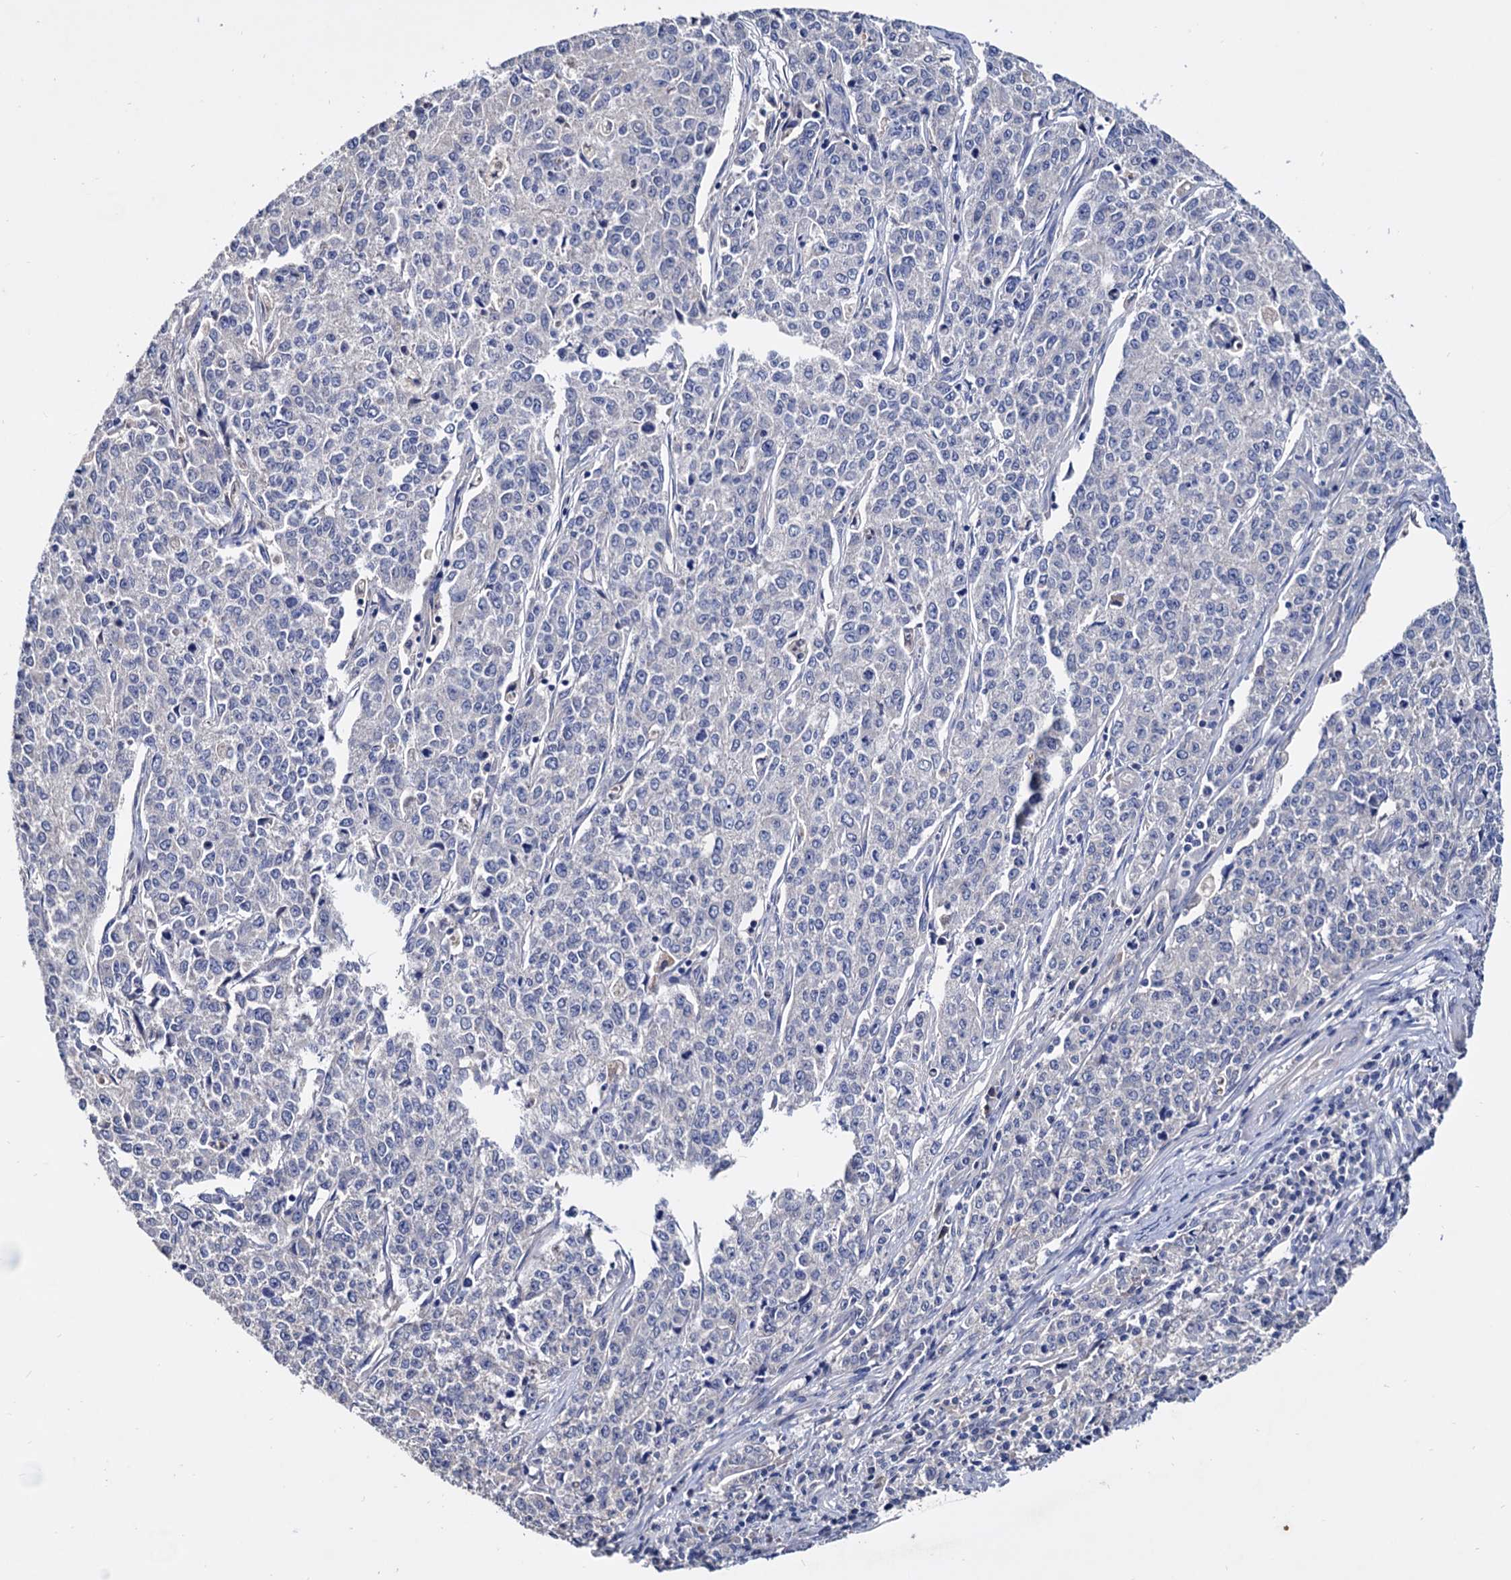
{"staining": {"intensity": "negative", "quantity": "none", "location": "none"}, "tissue": "endometrial cancer", "cell_type": "Tumor cells", "image_type": "cancer", "snomed": [{"axis": "morphology", "description": "Adenocarcinoma, NOS"}, {"axis": "topography", "description": "Endometrium"}], "caption": "Tumor cells show no significant protein expression in adenocarcinoma (endometrial).", "gene": "NPAS4", "patient": {"sex": "female", "age": 50}}